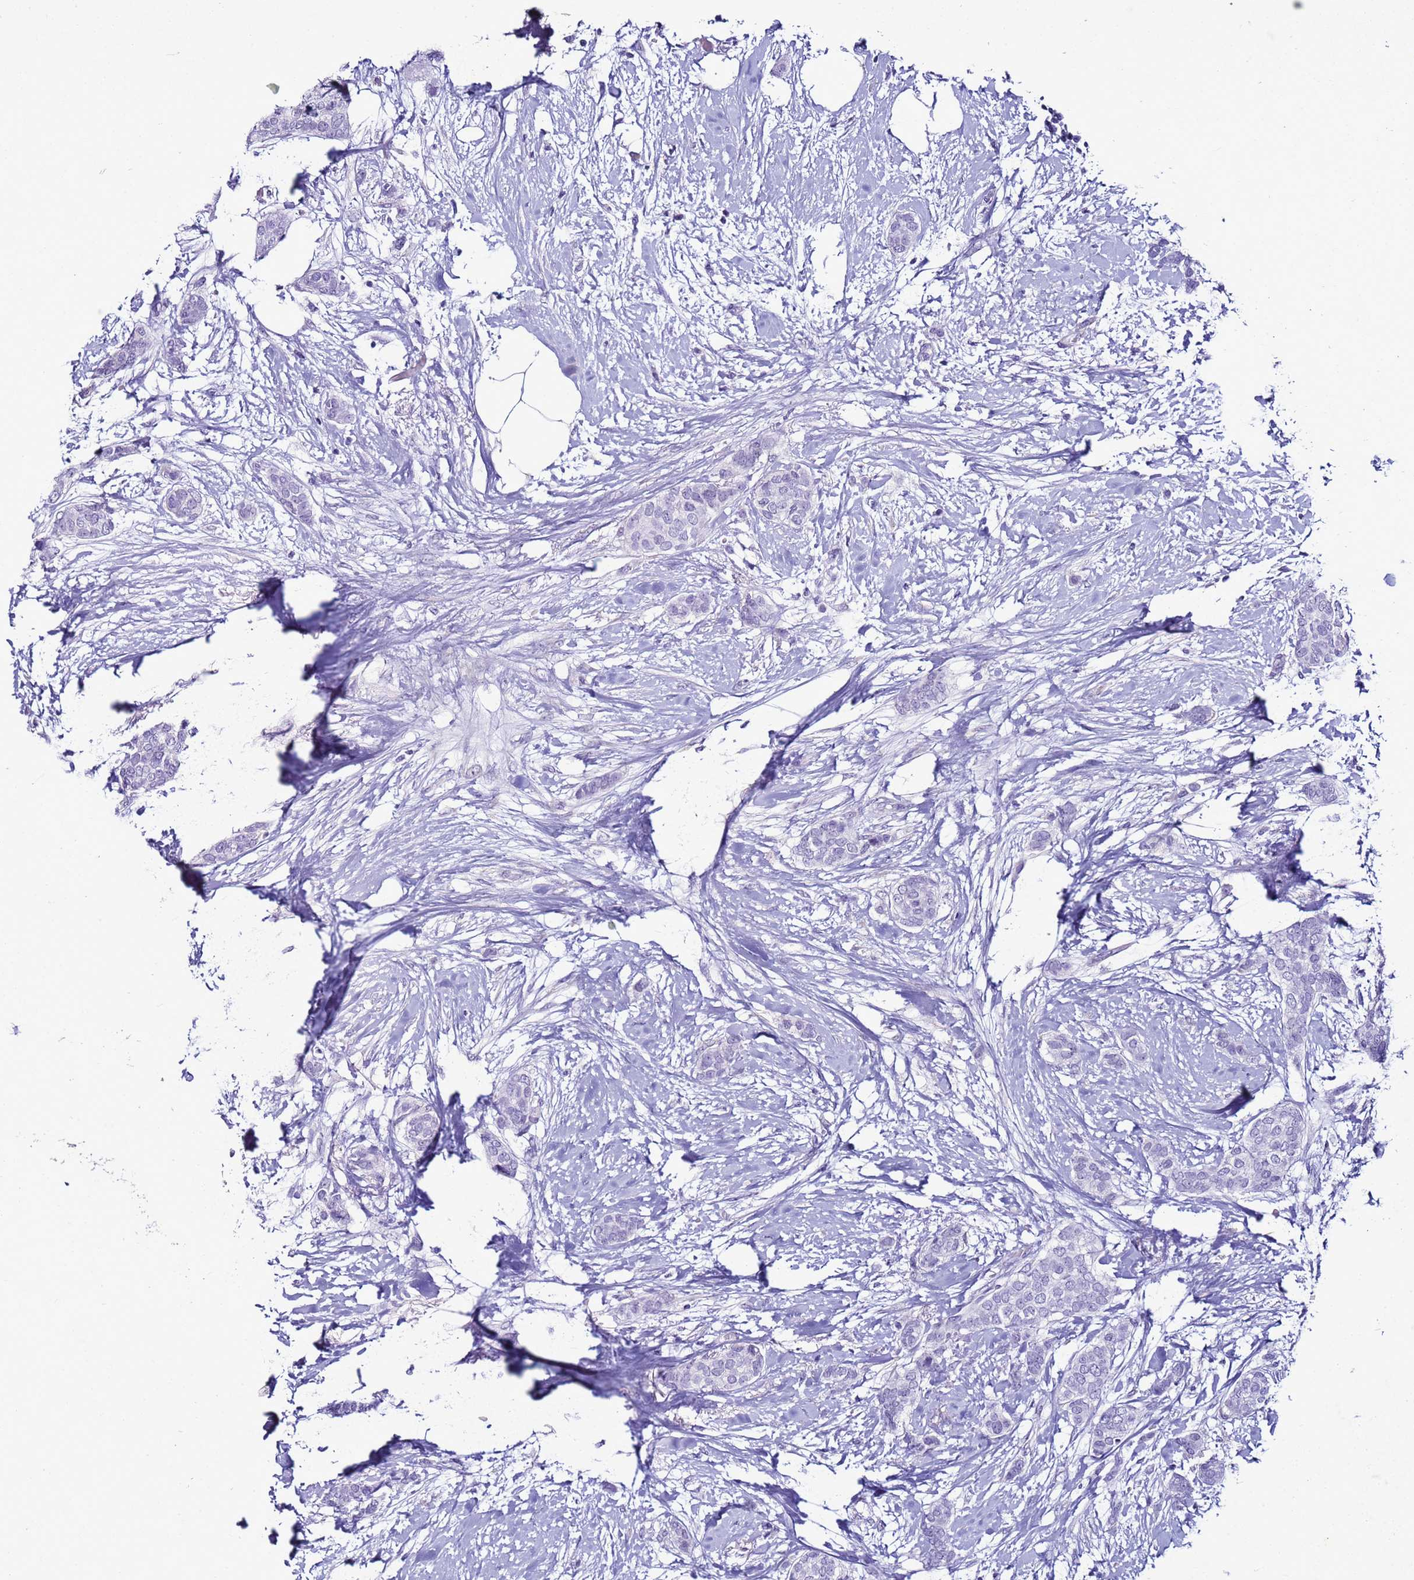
{"staining": {"intensity": "negative", "quantity": "none", "location": "none"}, "tissue": "breast cancer", "cell_type": "Tumor cells", "image_type": "cancer", "snomed": [{"axis": "morphology", "description": "Duct carcinoma"}, {"axis": "topography", "description": "Breast"}], "caption": "IHC of breast cancer demonstrates no positivity in tumor cells.", "gene": "LRRC10B", "patient": {"sex": "female", "age": 72}}